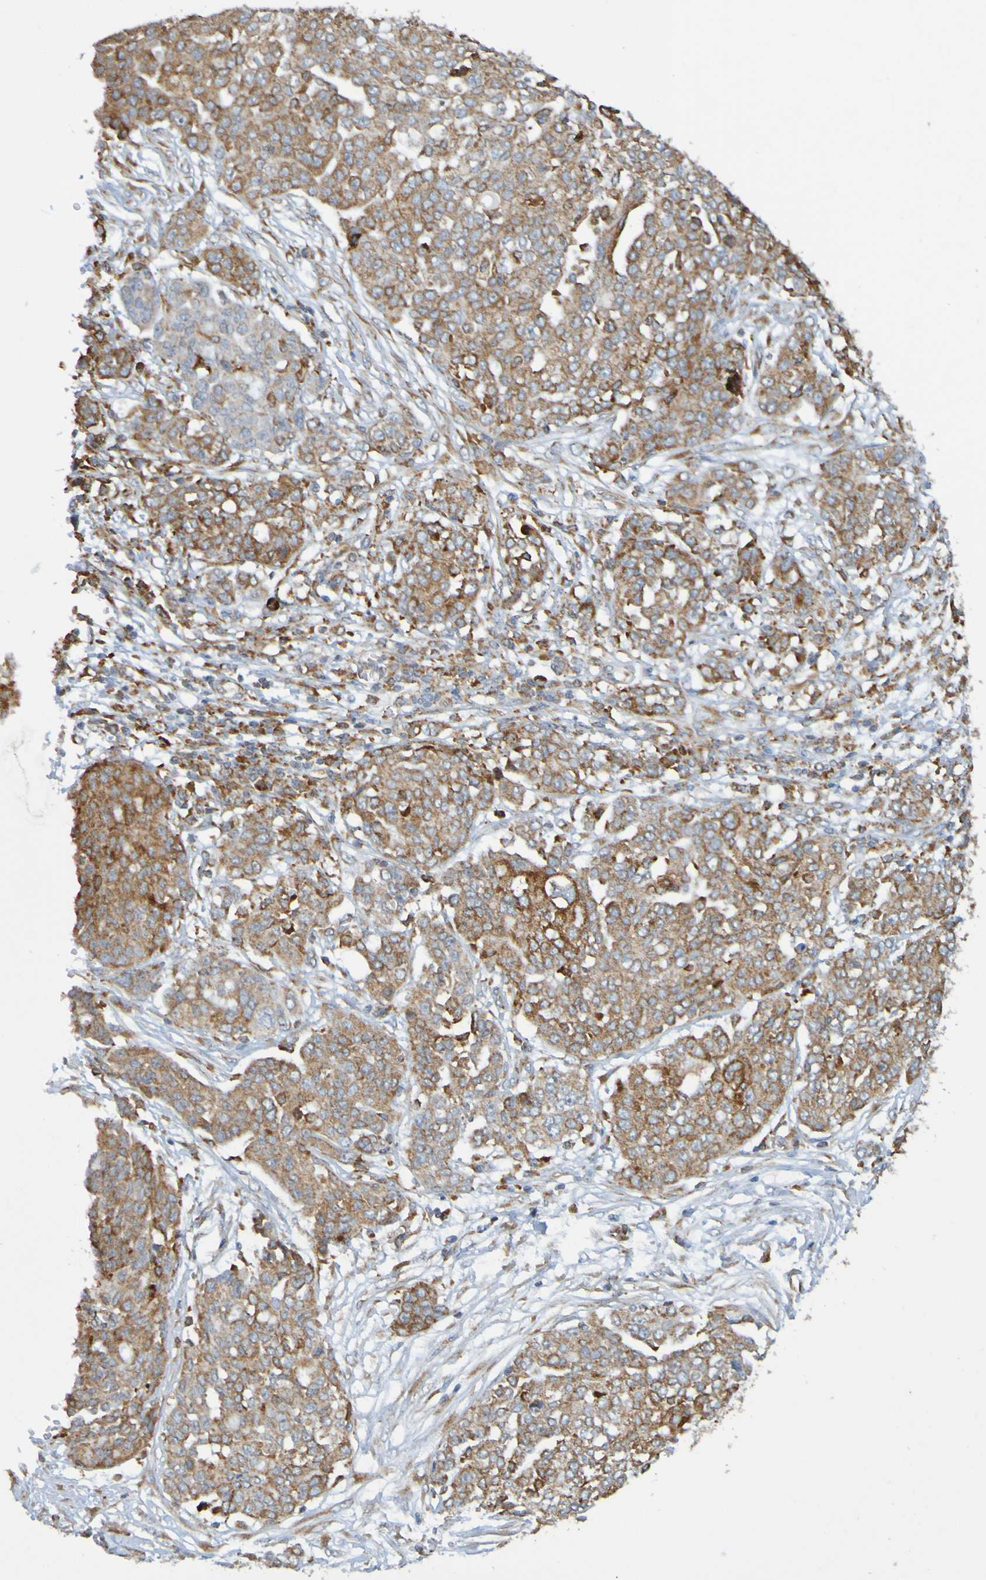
{"staining": {"intensity": "strong", "quantity": "<25%", "location": "cytoplasmic/membranous"}, "tissue": "ovarian cancer", "cell_type": "Tumor cells", "image_type": "cancer", "snomed": [{"axis": "morphology", "description": "Cystadenocarcinoma, serous, NOS"}, {"axis": "topography", "description": "Soft tissue"}, {"axis": "topography", "description": "Ovary"}], "caption": "Immunohistochemical staining of human ovarian serous cystadenocarcinoma shows medium levels of strong cytoplasmic/membranous staining in about <25% of tumor cells. (DAB (3,3'-diaminobenzidine) IHC with brightfield microscopy, high magnification).", "gene": "PDIA3", "patient": {"sex": "female", "age": 57}}